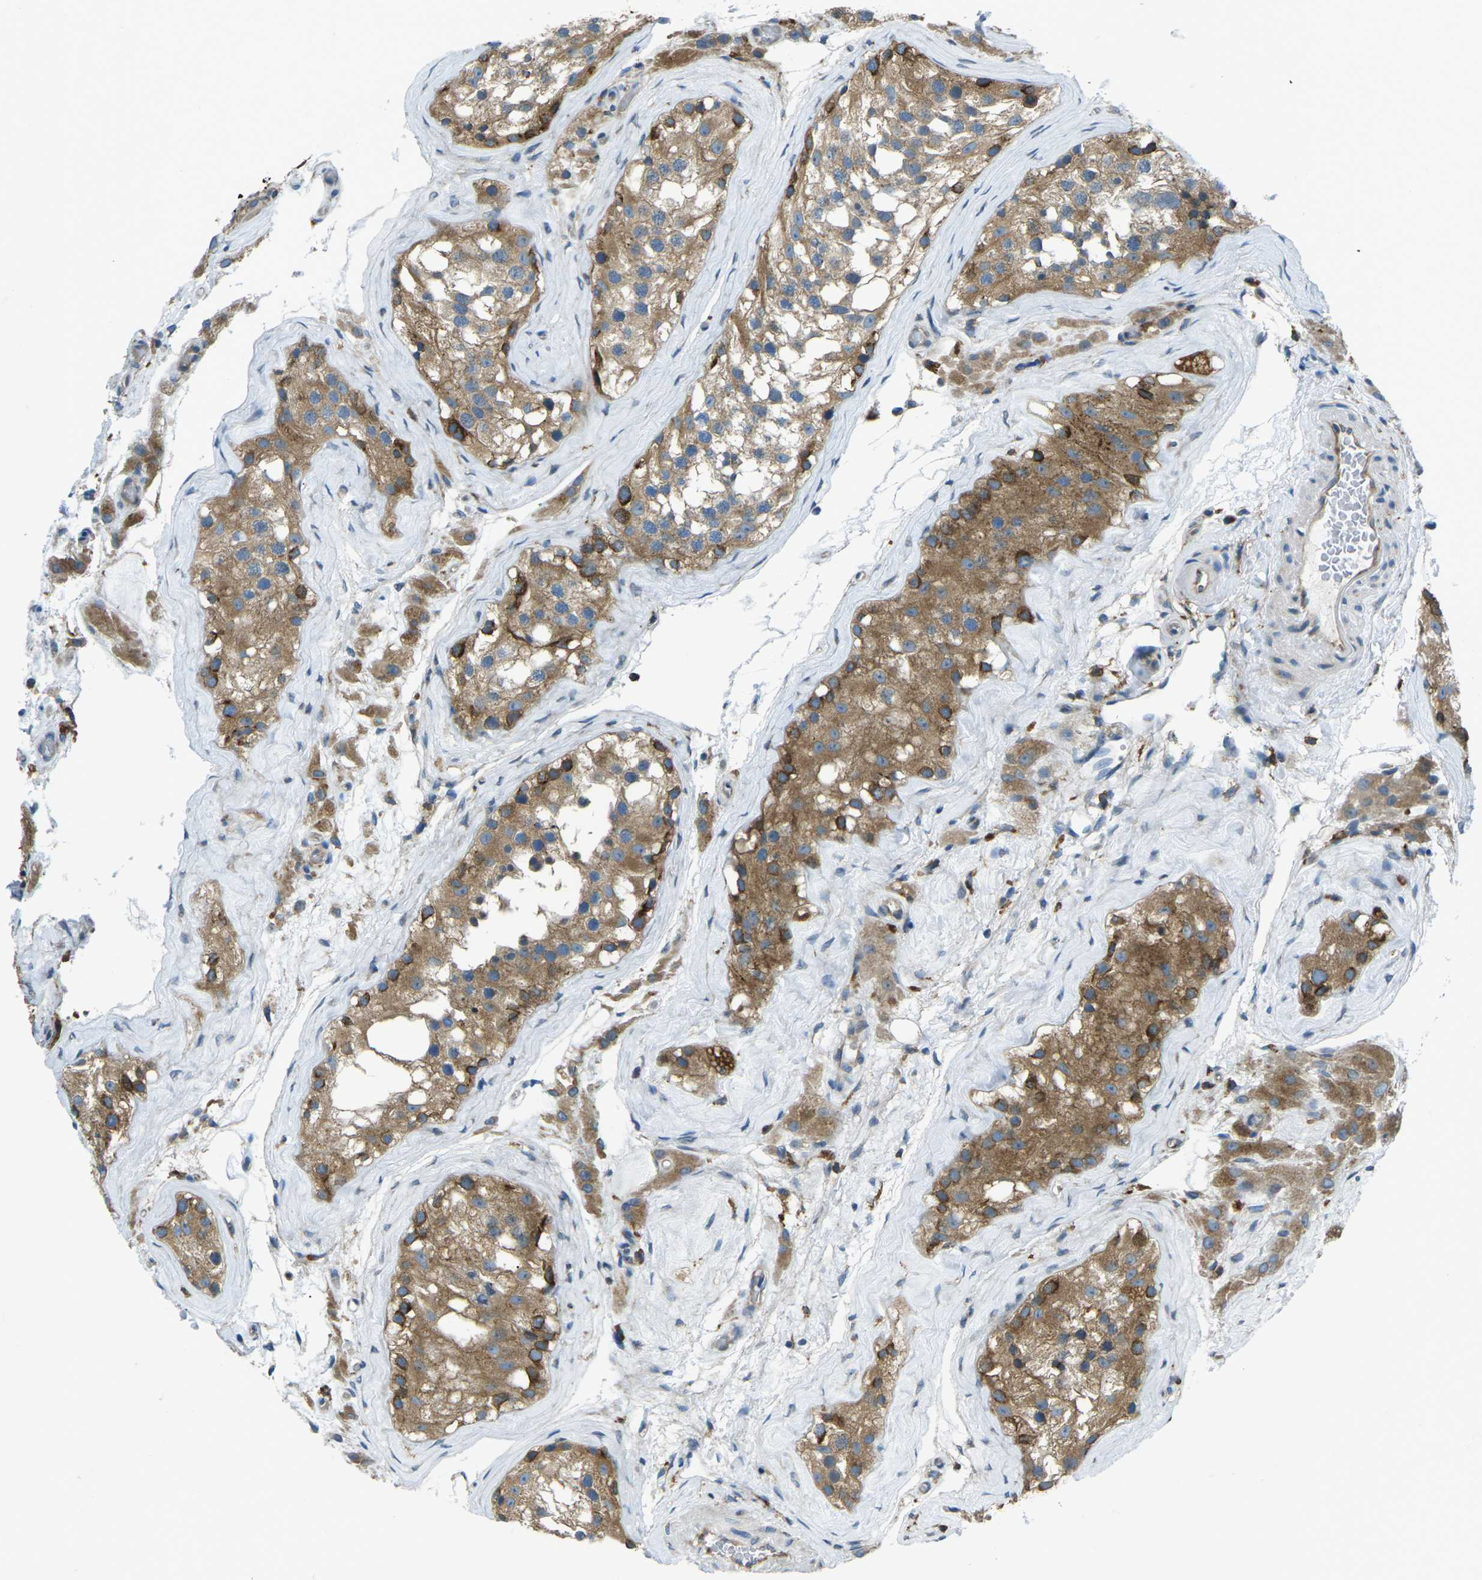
{"staining": {"intensity": "moderate", "quantity": ">75%", "location": "cytoplasmic/membranous"}, "tissue": "testis", "cell_type": "Cells in seminiferous ducts", "image_type": "normal", "snomed": [{"axis": "morphology", "description": "Normal tissue, NOS"}, {"axis": "morphology", "description": "Seminoma, NOS"}, {"axis": "topography", "description": "Testis"}], "caption": "Immunohistochemical staining of normal human testis demonstrates >75% levels of moderate cytoplasmic/membranous protein positivity in about >75% of cells in seminiferous ducts.", "gene": "CDK17", "patient": {"sex": "male", "age": 71}}